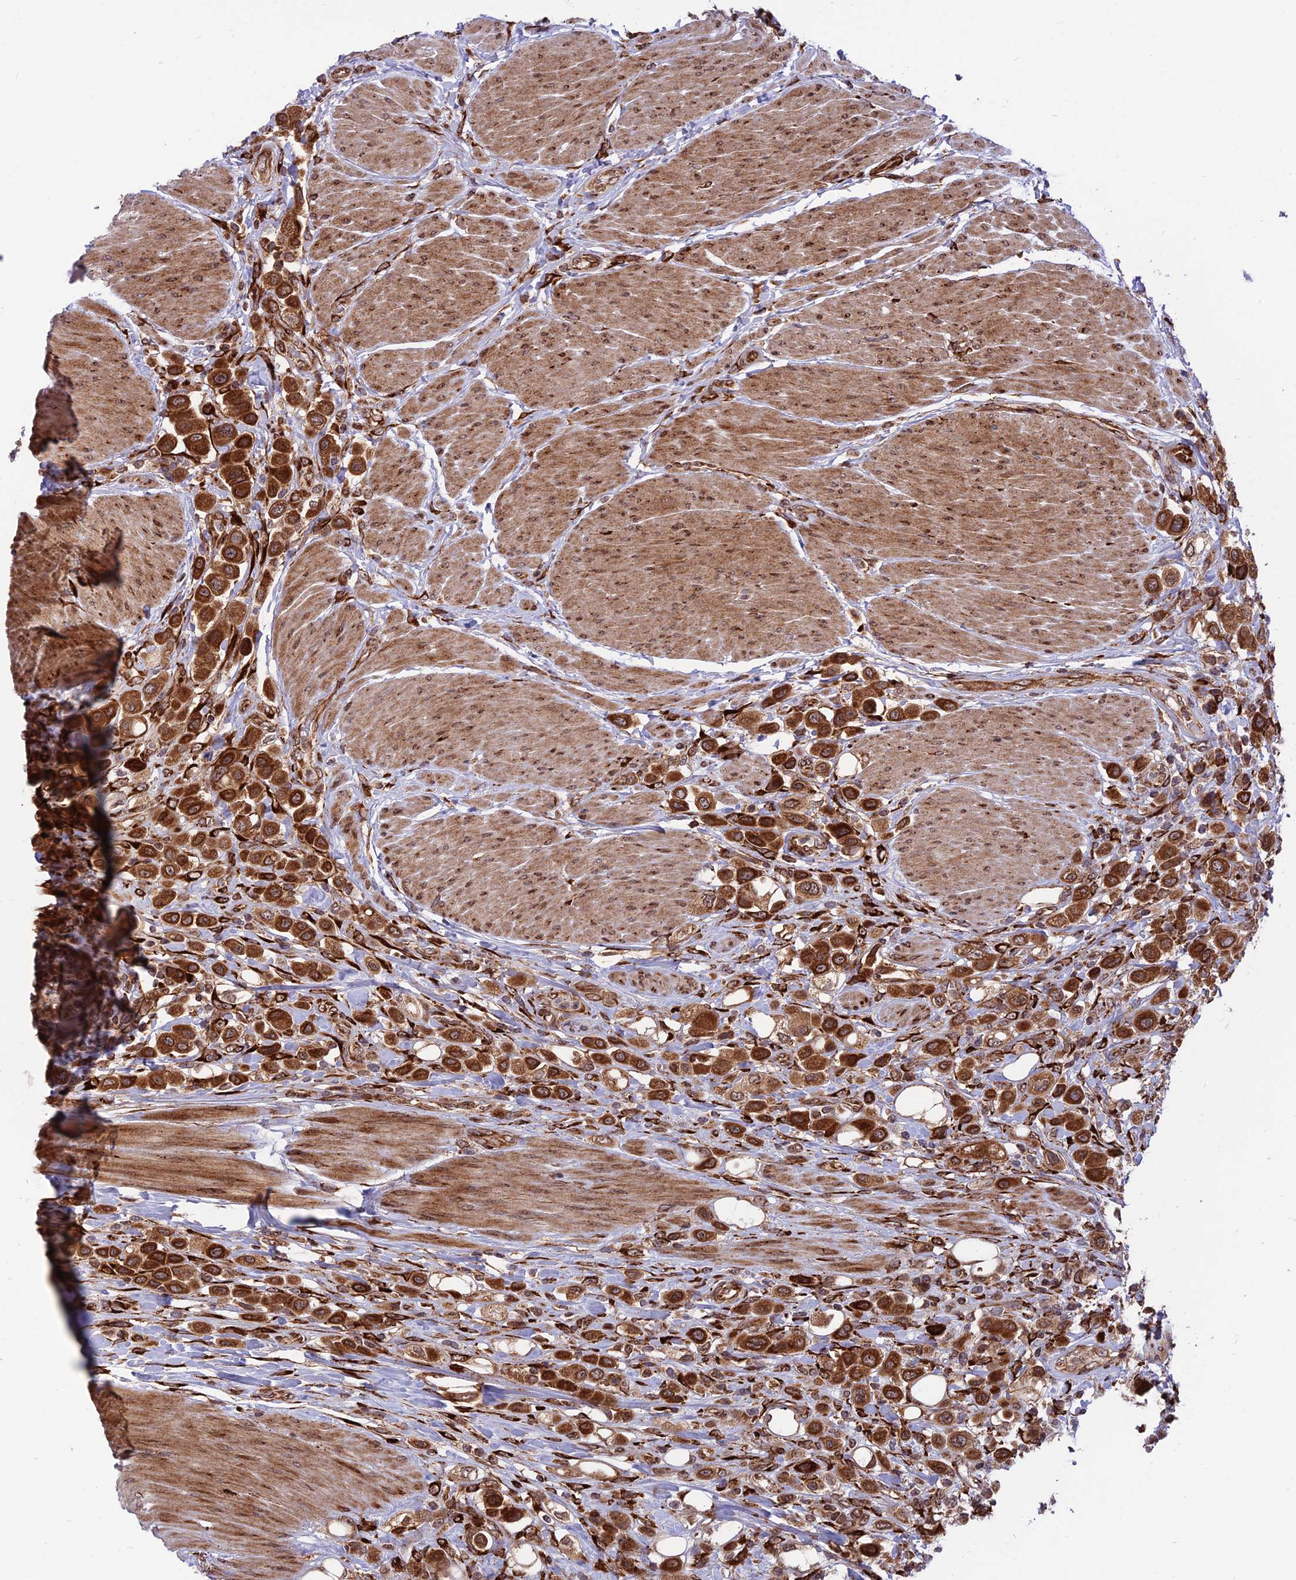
{"staining": {"intensity": "strong", "quantity": ">75%", "location": "cytoplasmic/membranous,nuclear"}, "tissue": "urothelial cancer", "cell_type": "Tumor cells", "image_type": "cancer", "snomed": [{"axis": "morphology", "description": "Urothelial carcinoma, High grade"}, {"axis": "topography", "description": "Urinary bladder"}], "caption": "This is a photomicrograph of IHC staining of urothelial cancer, which shows strong staining in the cytoplasmic/membranous and nuclear of tumor cells.", "gene": "CRTAP", "patient": {"sex": "male", "age": 50}}